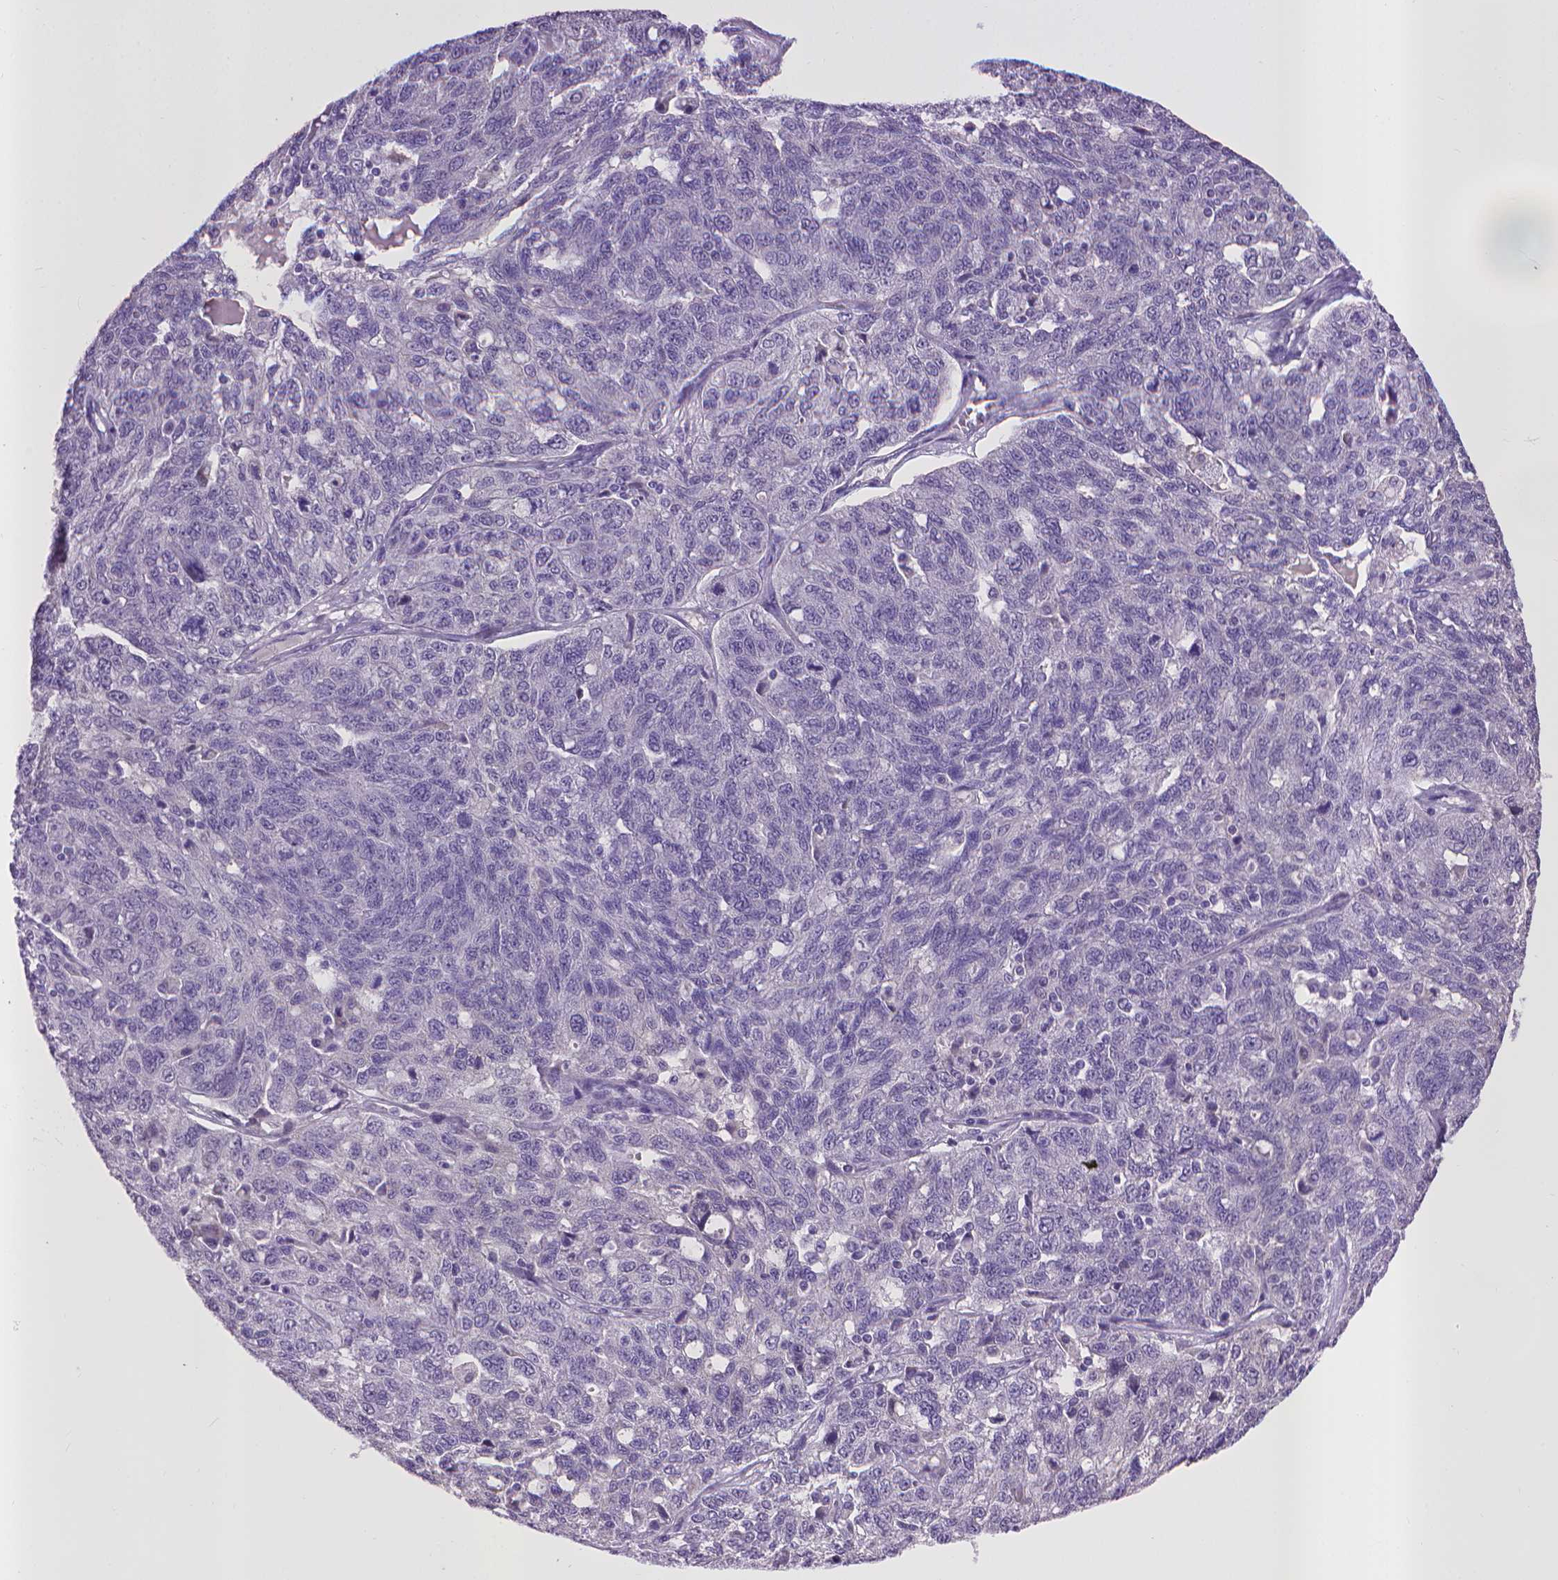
{"staining": {"intensity": "negative", "quantity": "none", "location": "none"}, "tissue": "ovarian cancer", "cell_type": "Tumor cells", "image_type": "cancer", "snomed": [{"axis": "morphology", "description": "Cystadenocarcinoma, serous, NOS"}, {"axis": "topography", "description": "Ovary"}], "caption": "This is an IHC photomicrograph of serous cystadenocarcinoma (ovarian). There is no staining in tumor cells.", "gene": "KMO", "patient": {"sex": "female", "age": 71}}